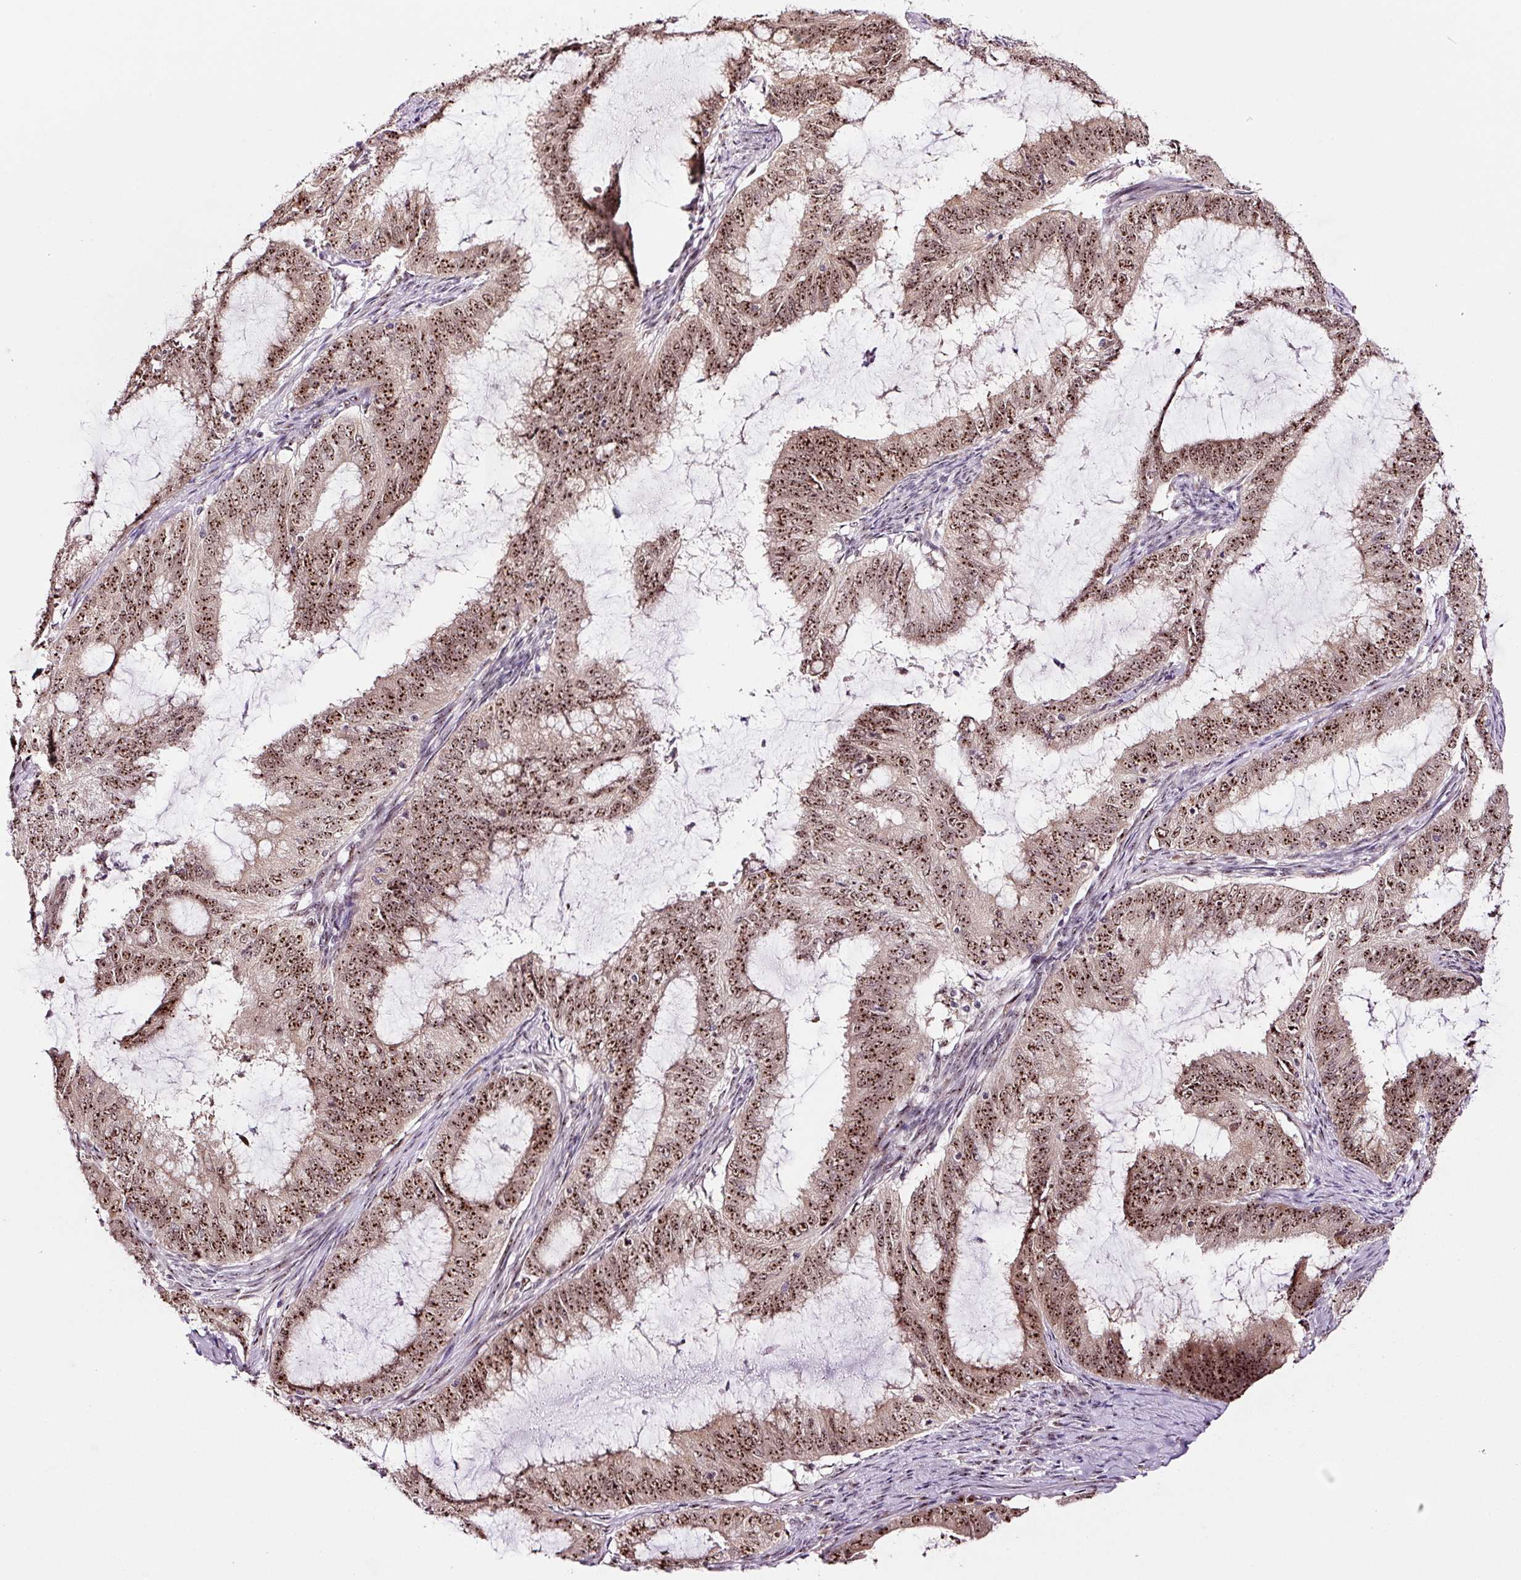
{"staining": {"intensity": "moderate", "quantity": ">75%", "location": "cytoplasmic/membranous,nuclear"}, "tissue": "endometrial cancer", "cell_type": "Tumor cells", "image_type": "cancer", "snomed": [{"axis": "morphology", "description": "Adenocarcinoma, NOS"}, {"axis": "topography", "description": "Endometrium"}], "caption": "The histopathology image reveals immunohistochemical staining of adenocarcinoma (endometrial). There is moderate cytoplasmic/membranous and nuclear staining is present in approximately >75% of tumor cells.", "gene": "GNL3", "patient": {"sex": "female", "age": 51}}